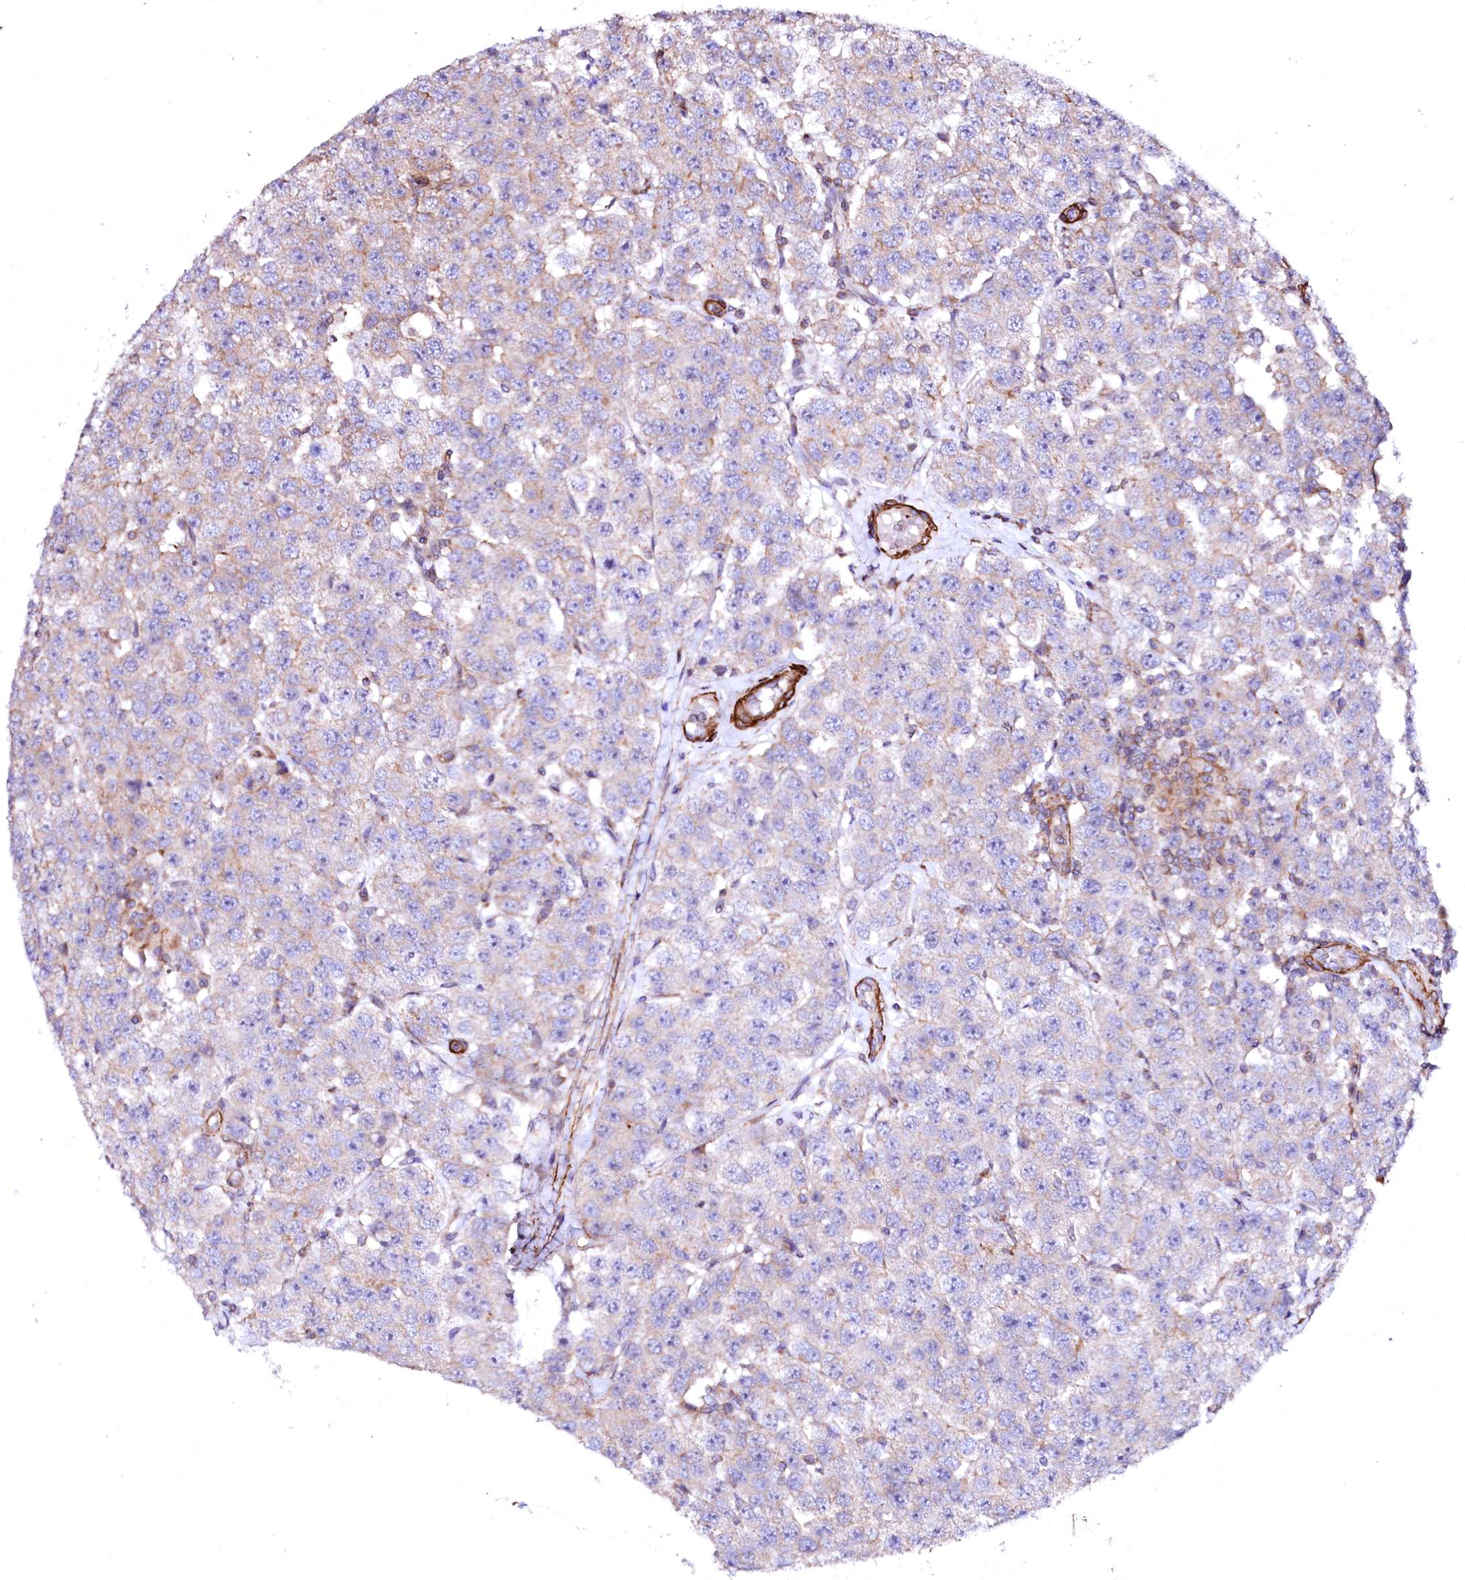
{"staining": {"intensity": "weak", "quantity": "25%-75%", "location": "cytoplasmic/membranous"}, "tissue": "testis cancer", "cell_type": "Tumor cells", "image_type": "cancer", "snomed": [{"axis": "morphology", "description": "Seminoma, NOS"}, {"axis": "topography", "description": "Testis"}], "caption": "The image reveals a brown stain indicating the presence of a protein in the cytoplasmic/membranous of tumor cells in seminoma (testis).", "gene": "GPR176", "patient": {"sex": "male", "age": 28}}